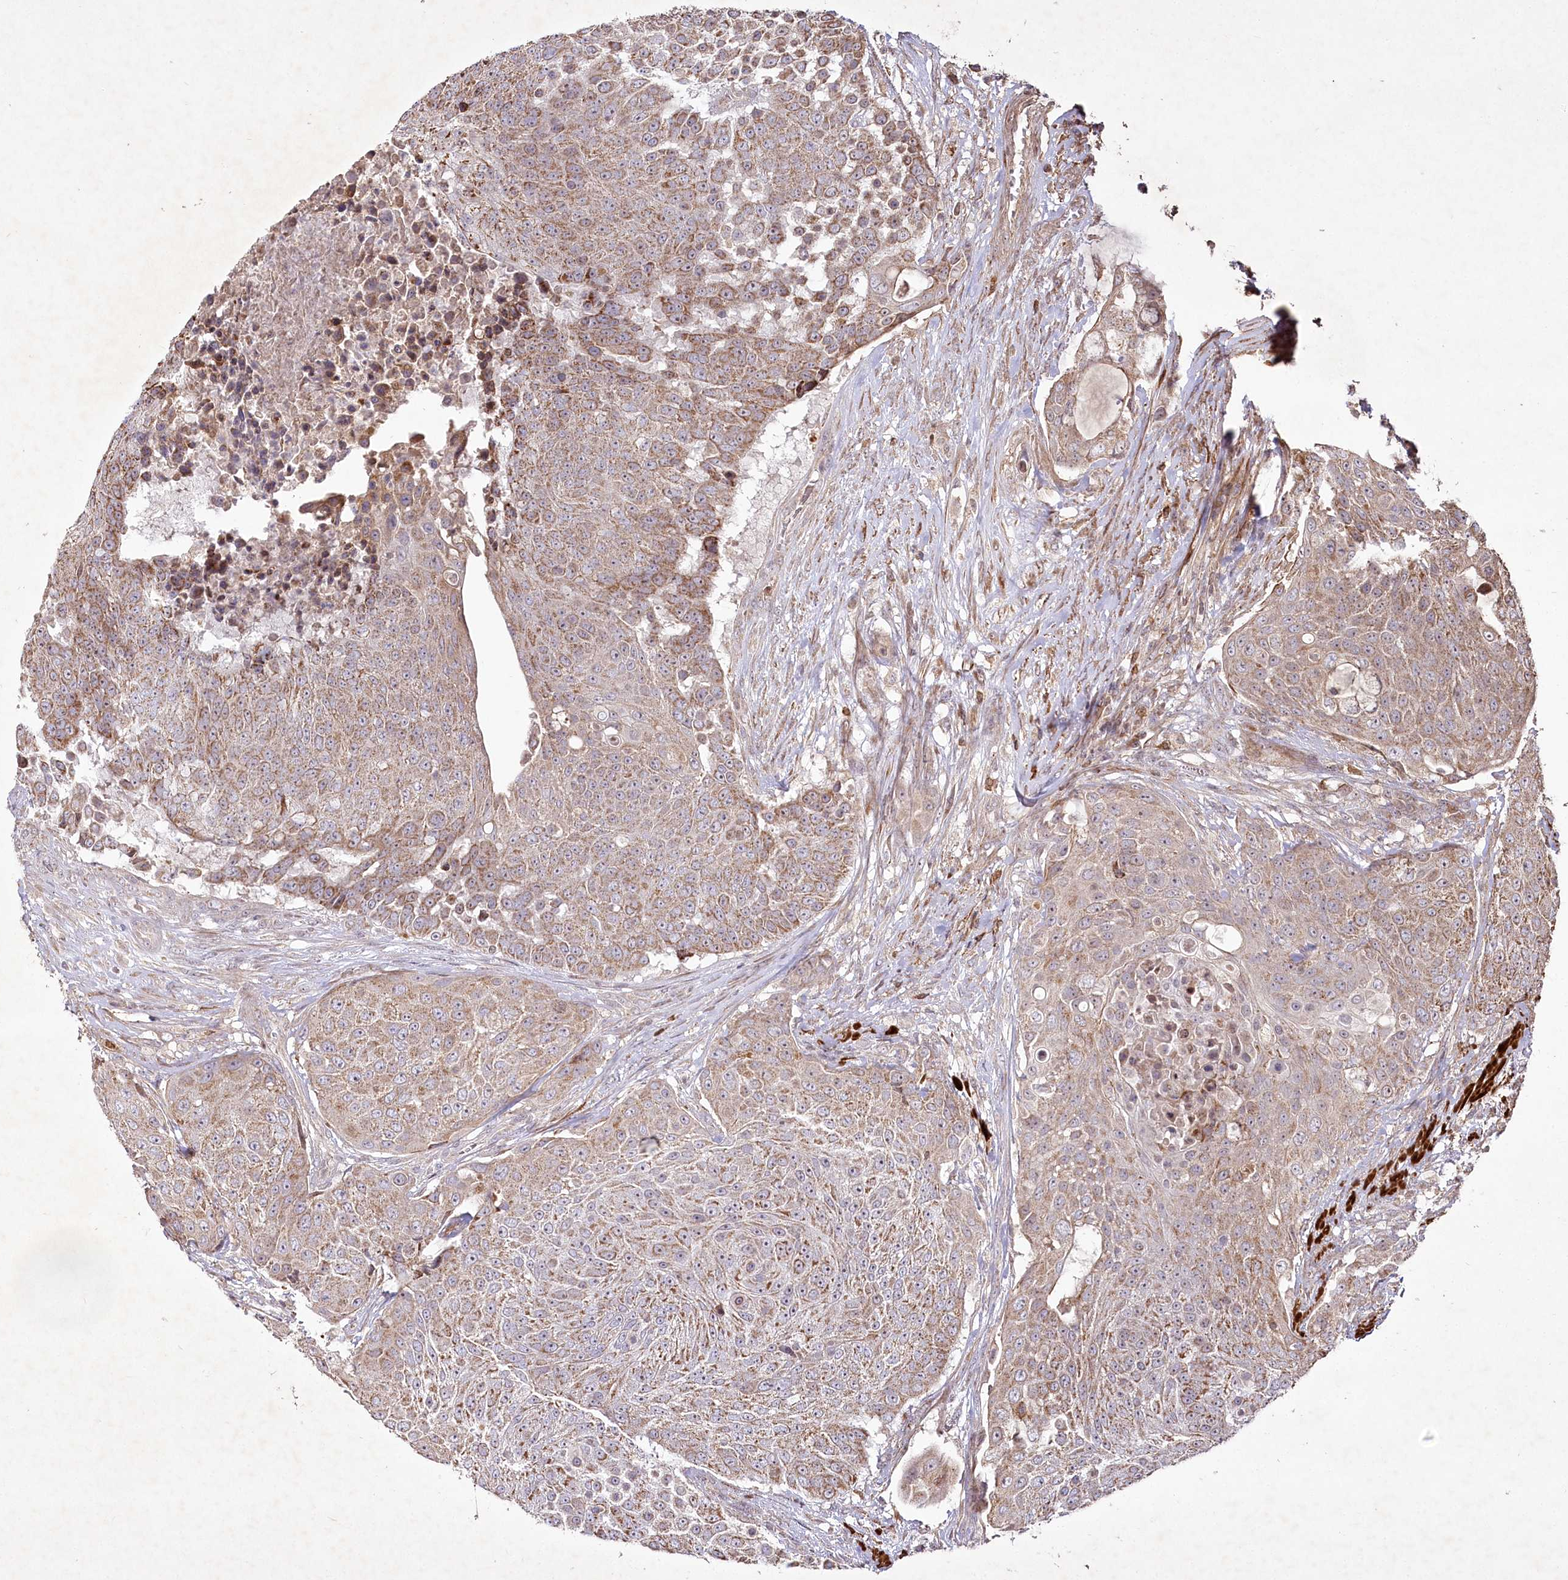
{"staining": {"intensity": "weak", "quantity": ">75%", "location": "cytoplasmic/membranous"}, "tissue": "urothelial cancer", "cell_type": "Tumor cells", "image_type": "cancer", "snomed": [{"axis": "morphology", "description": "Urothelial carcinoma, High grade"}, {"axis": "topography", "description": "Urinary bladder"}], "caption": "This is an image of immunohistochemistry (IHC) staining of urothelial carcinoma (high-grade), which shows weak staining in the cytoplasmic/membranous of tumor cells.", "gene": "PSTK", "patient": {"sex": "female", "age": 63}}